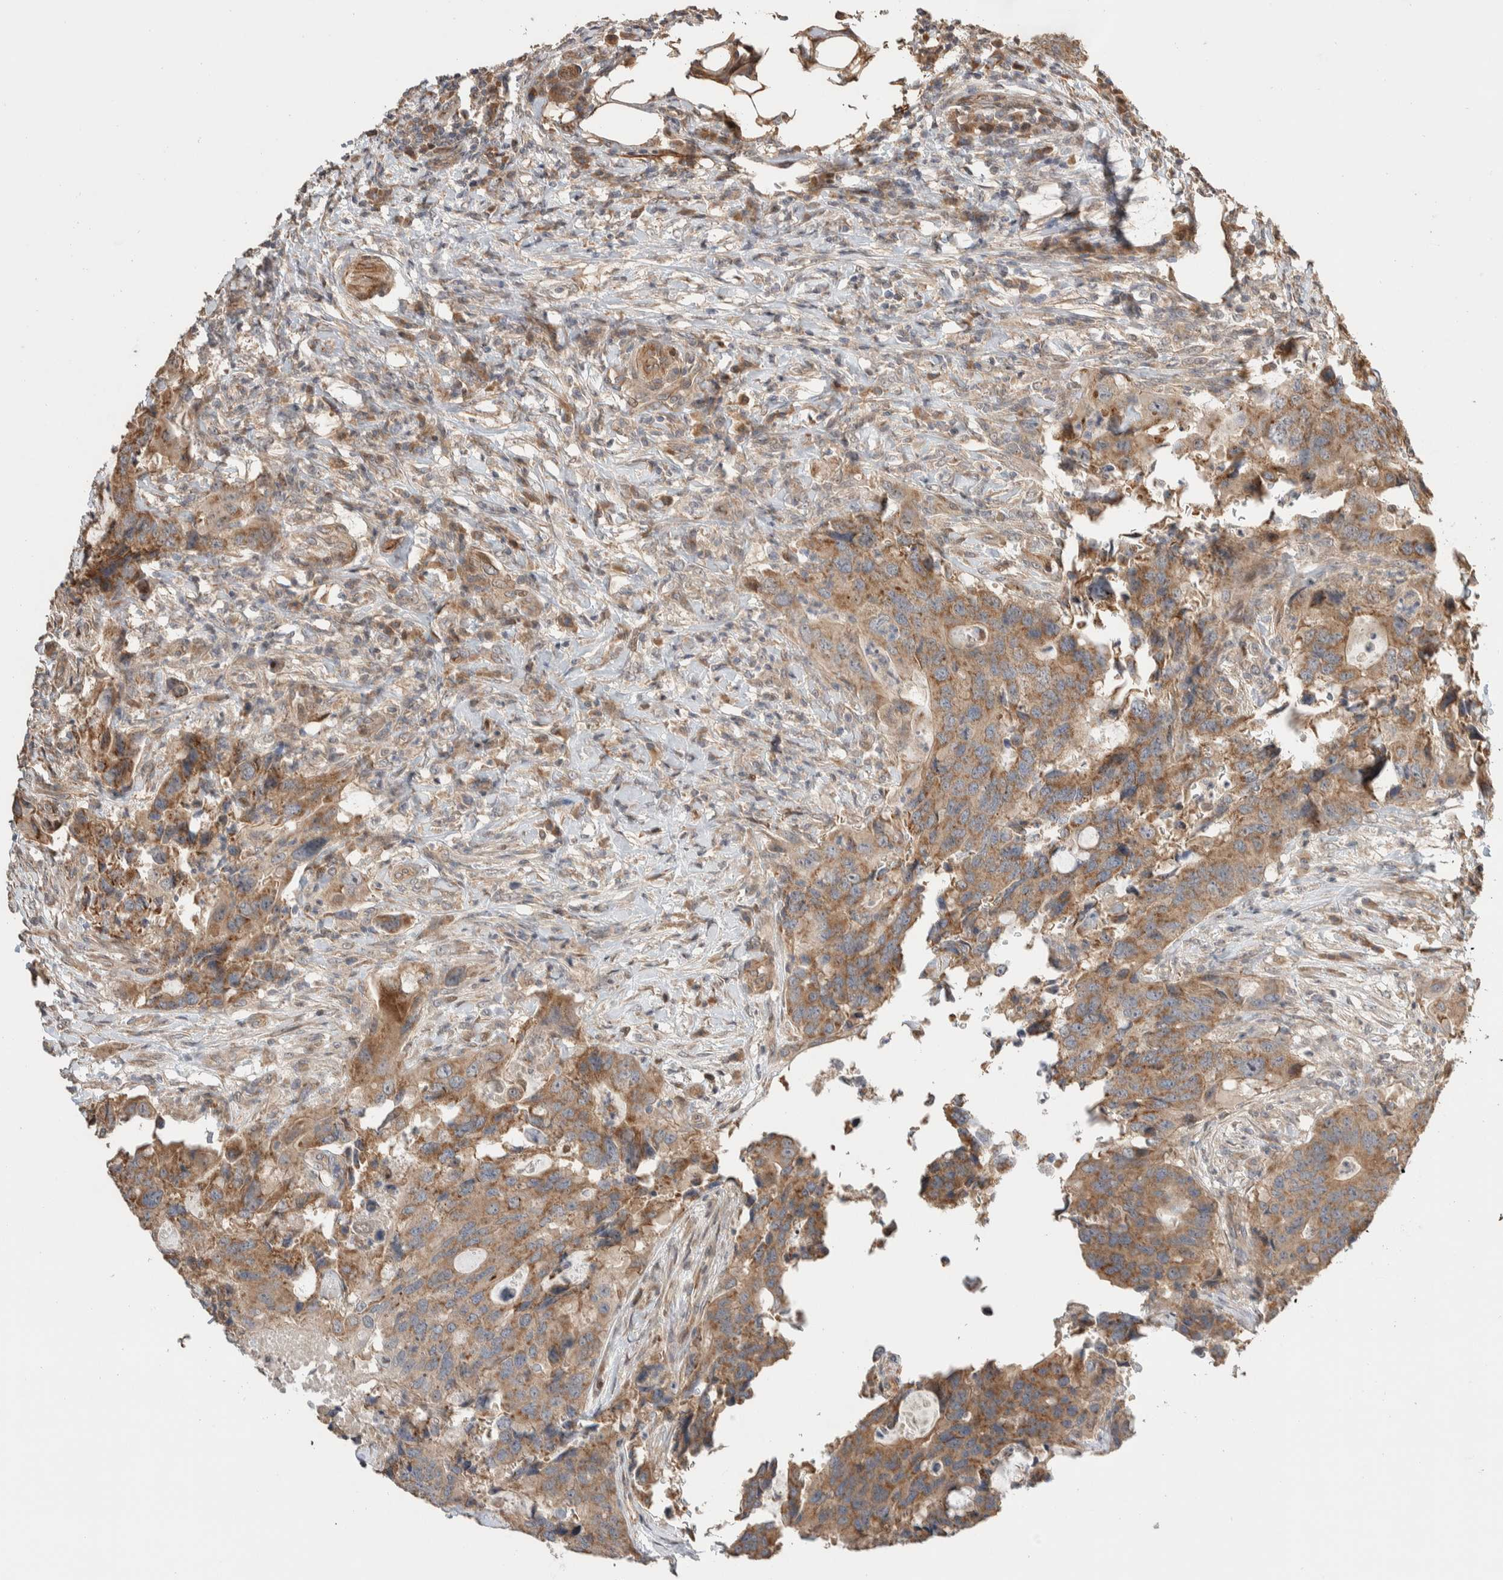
{"staining": {"intensity": "moderate", "quantity": ">75%", "location": "cytoplasmic/membranous"}, "tissue": "colorectal cancer", "cell_type": "Tumor cells", "image_type": "cancer", "snomed": [{"axis": "morphology", "description": "Adenocarcinoma, NOS"}, {"axis": "topography", "description": "Colon"}], "caption": "Immunohistochemical staining of human adenocarcinoma (colorectal) exhibits moderate cytoplasmic/membranous protein staining in about >75% of tumor cells. The staining was performed using DAB to visualize the protein expression in brown, while the nuclei were stained in blue with hematoxylin (Magnification: 20x).", "gene": "ERC1", "patient": {"sex": "male", "age": 71}}